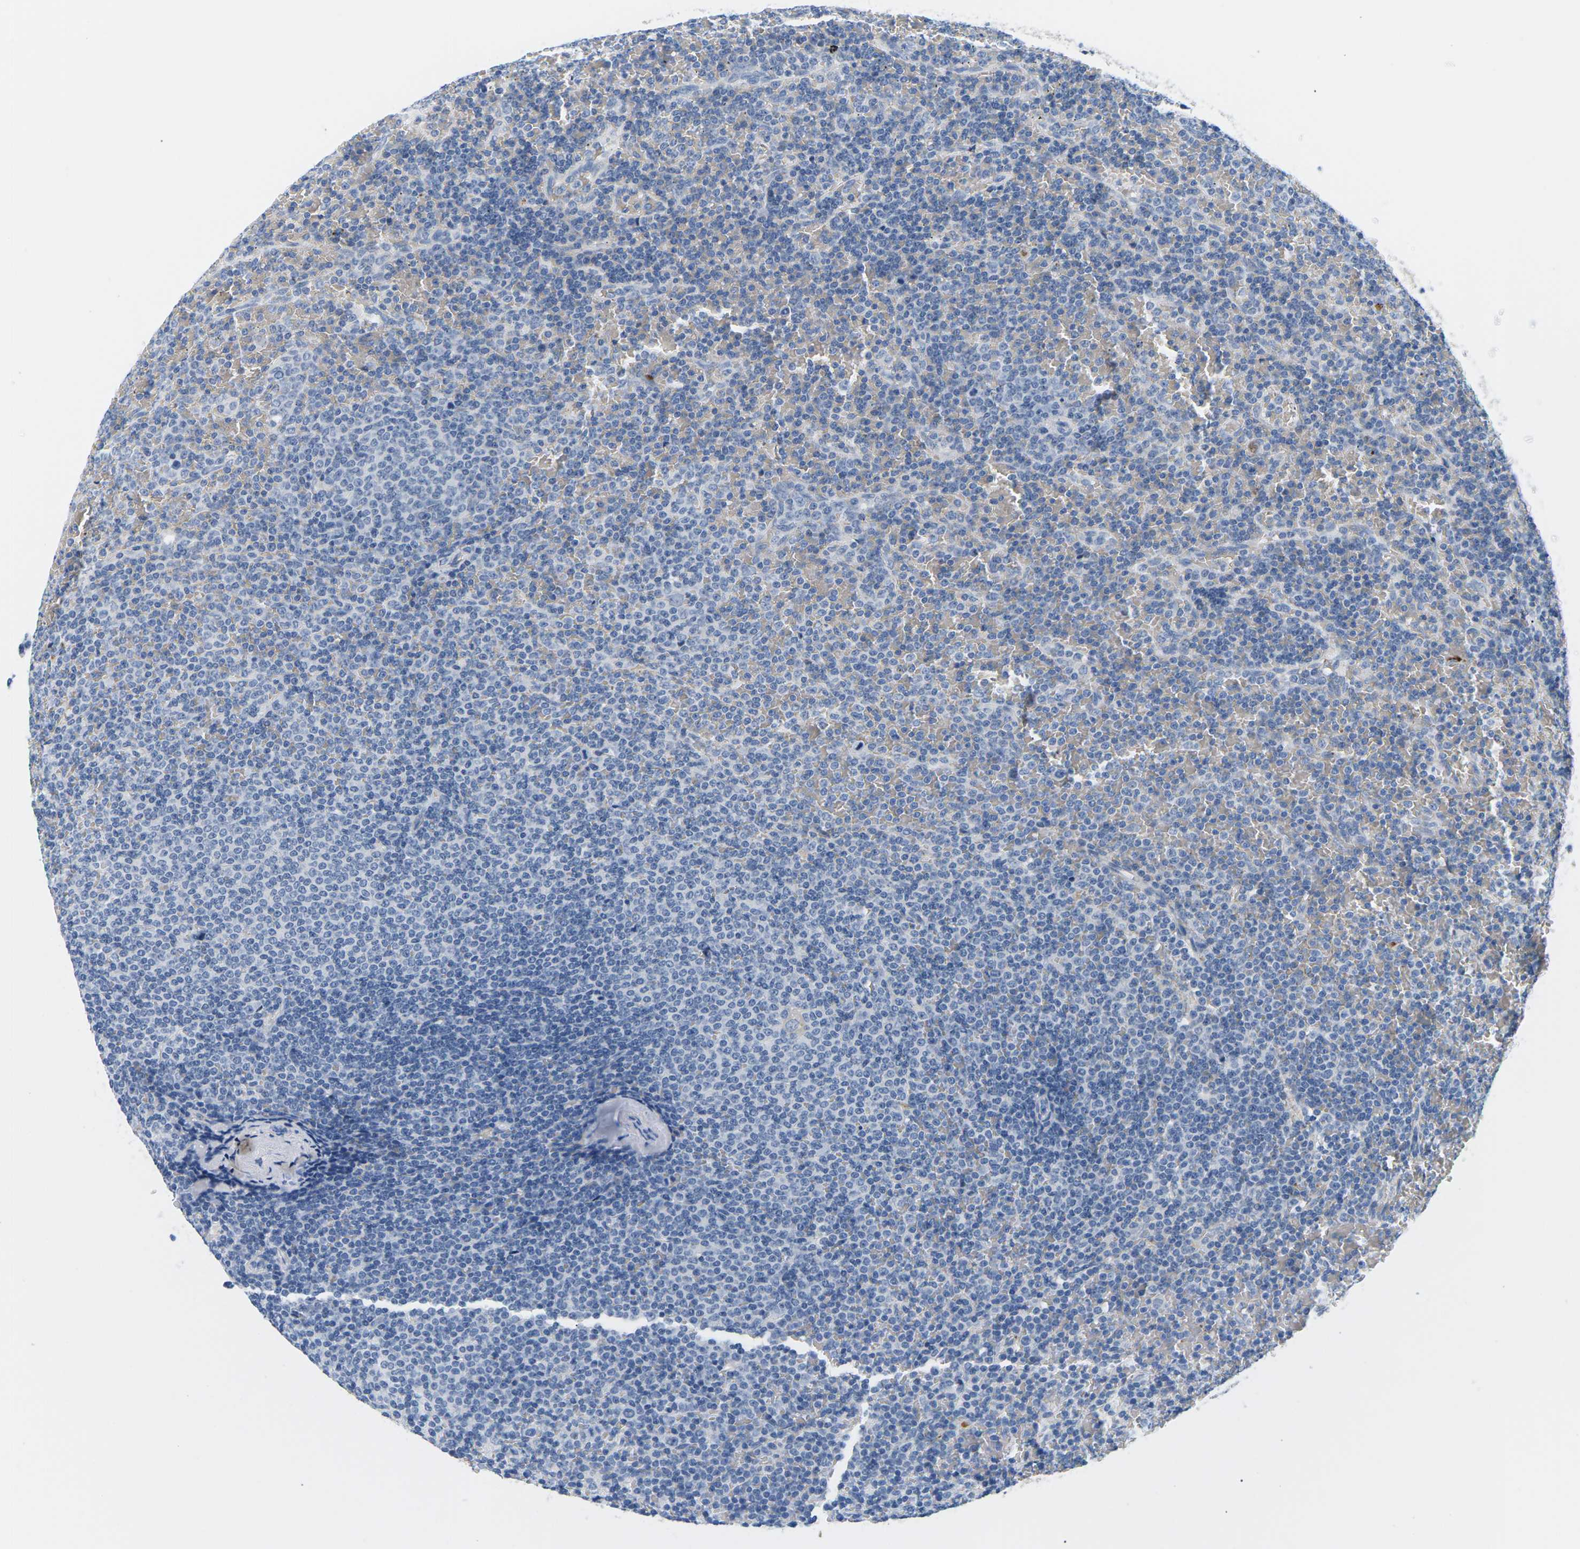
{"staining": {"intensity": "negative", "quantity": "none", "location": "none"}, "tissue": "lymphoma", "cell_type": "Tumor cells", "image_type": "cancer", "snomed": [{"axis": "morphology", "description": "Malignant lymphoma, non-Hodgkin's type, Low grade"}, {"axis": "topography", "description": "Spleen"}], "caption": "High power microscopy micrograph of an immunohistochemistry image of lymphoma, revealing no significant staining in tumor cells. (DAB (3,3'-diaminobenzidine) immunohistochemistry with hematoxylin counter stain).", "gene": "APOB", "patient": {"sex": "female", "age": 77}}